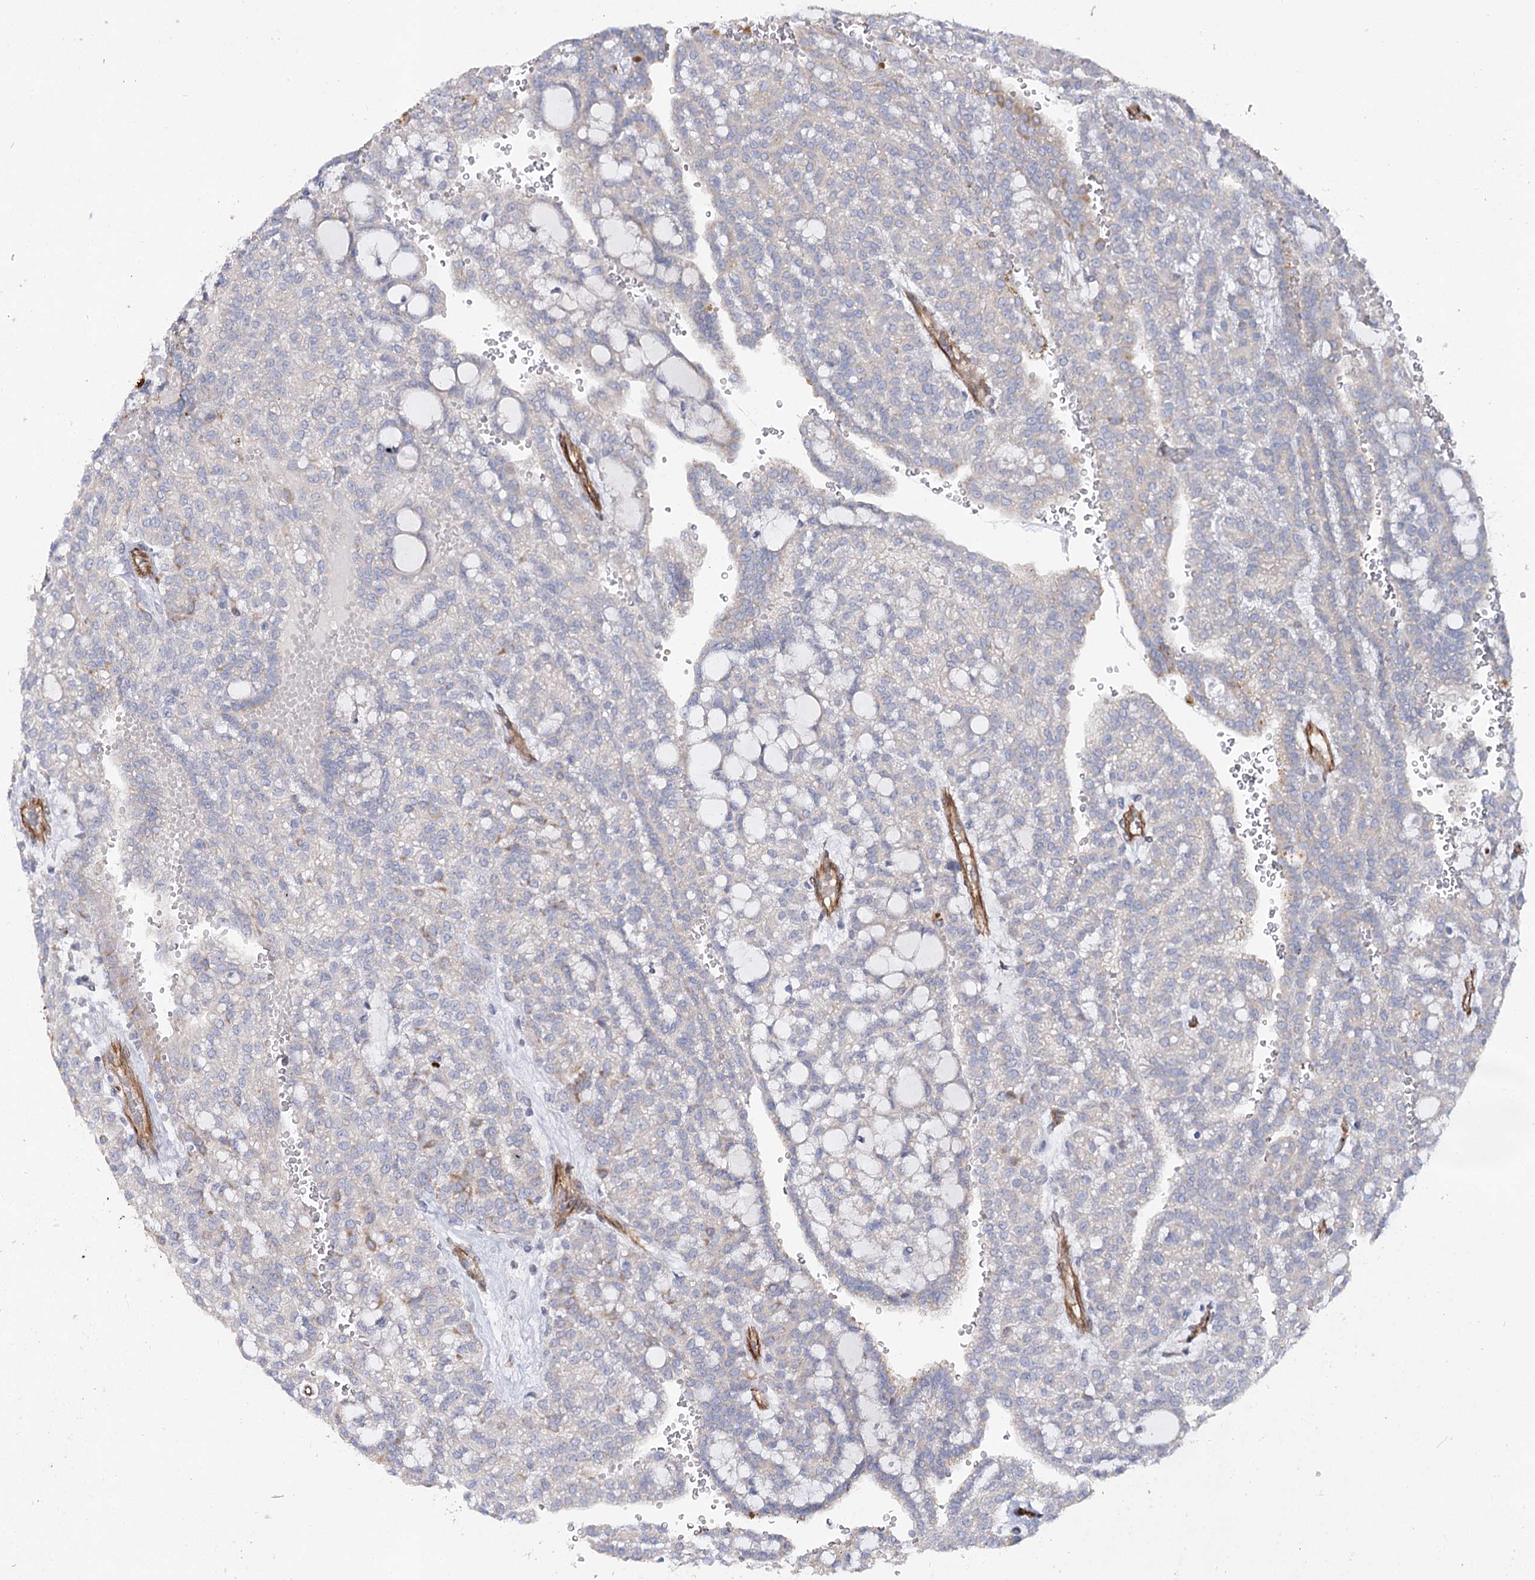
{"staining": {"intensity": "negative", "quantity": "none", "location": "none"}, "tissue": "renal cancer", "cell_type": "Tumor cells", "image_type": "cancer", "snomed": [{"axis": "morphology", "description": "Adenocarcinoma, NOS"}, {"axis": "topography", "description": "Kidney"}], "caption": "This is an IHC histopathology image of human renal cancer (adenocarcinoma). There is no staining in tumor cells.", "gene": "TMEM164", "patient": {"sex": "male", "age": 63}}